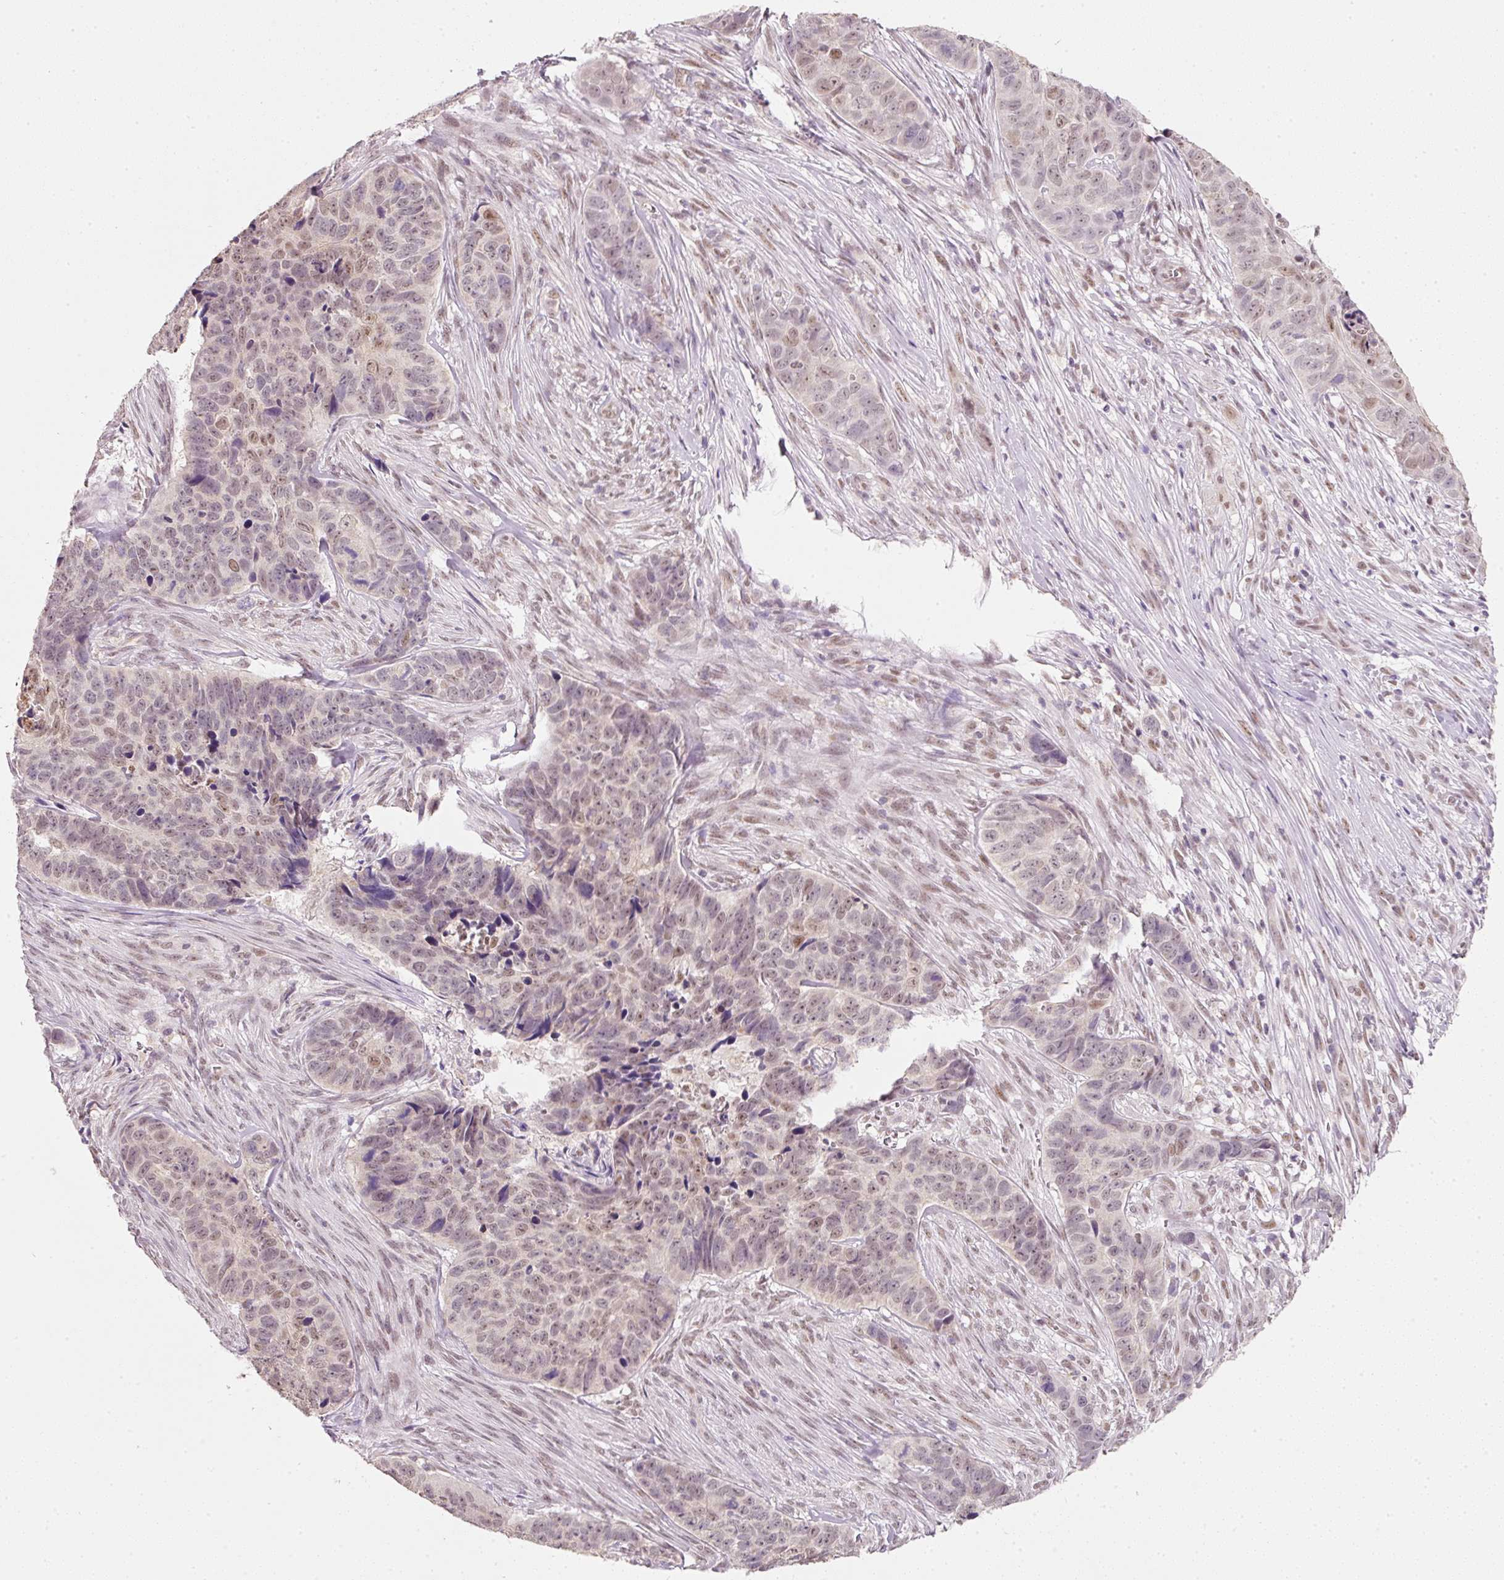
{"staining": {"intensity": "weak", "quantity": "<25%", "location": "nuclear"}, "tissue": "skin cancer", "cell_type": "Tumor cells", "image_type": "cancer", "snomed": [{"axis": "morphology", "description": "Basal cell carcinoma"}, {"axis": "topography", "description": "Skin"}], "caption": "Micrograph shows no significant protein positivity in tumor cells of basal cell carcinoma (skin). The staining is performed using DAB (3,3'-diaminobenzidine) brown chromogen with nuclei counter-stained in using hematoxylin.", "gene": "FSTL3", "patient": {"sex": "female", "age": 82}}